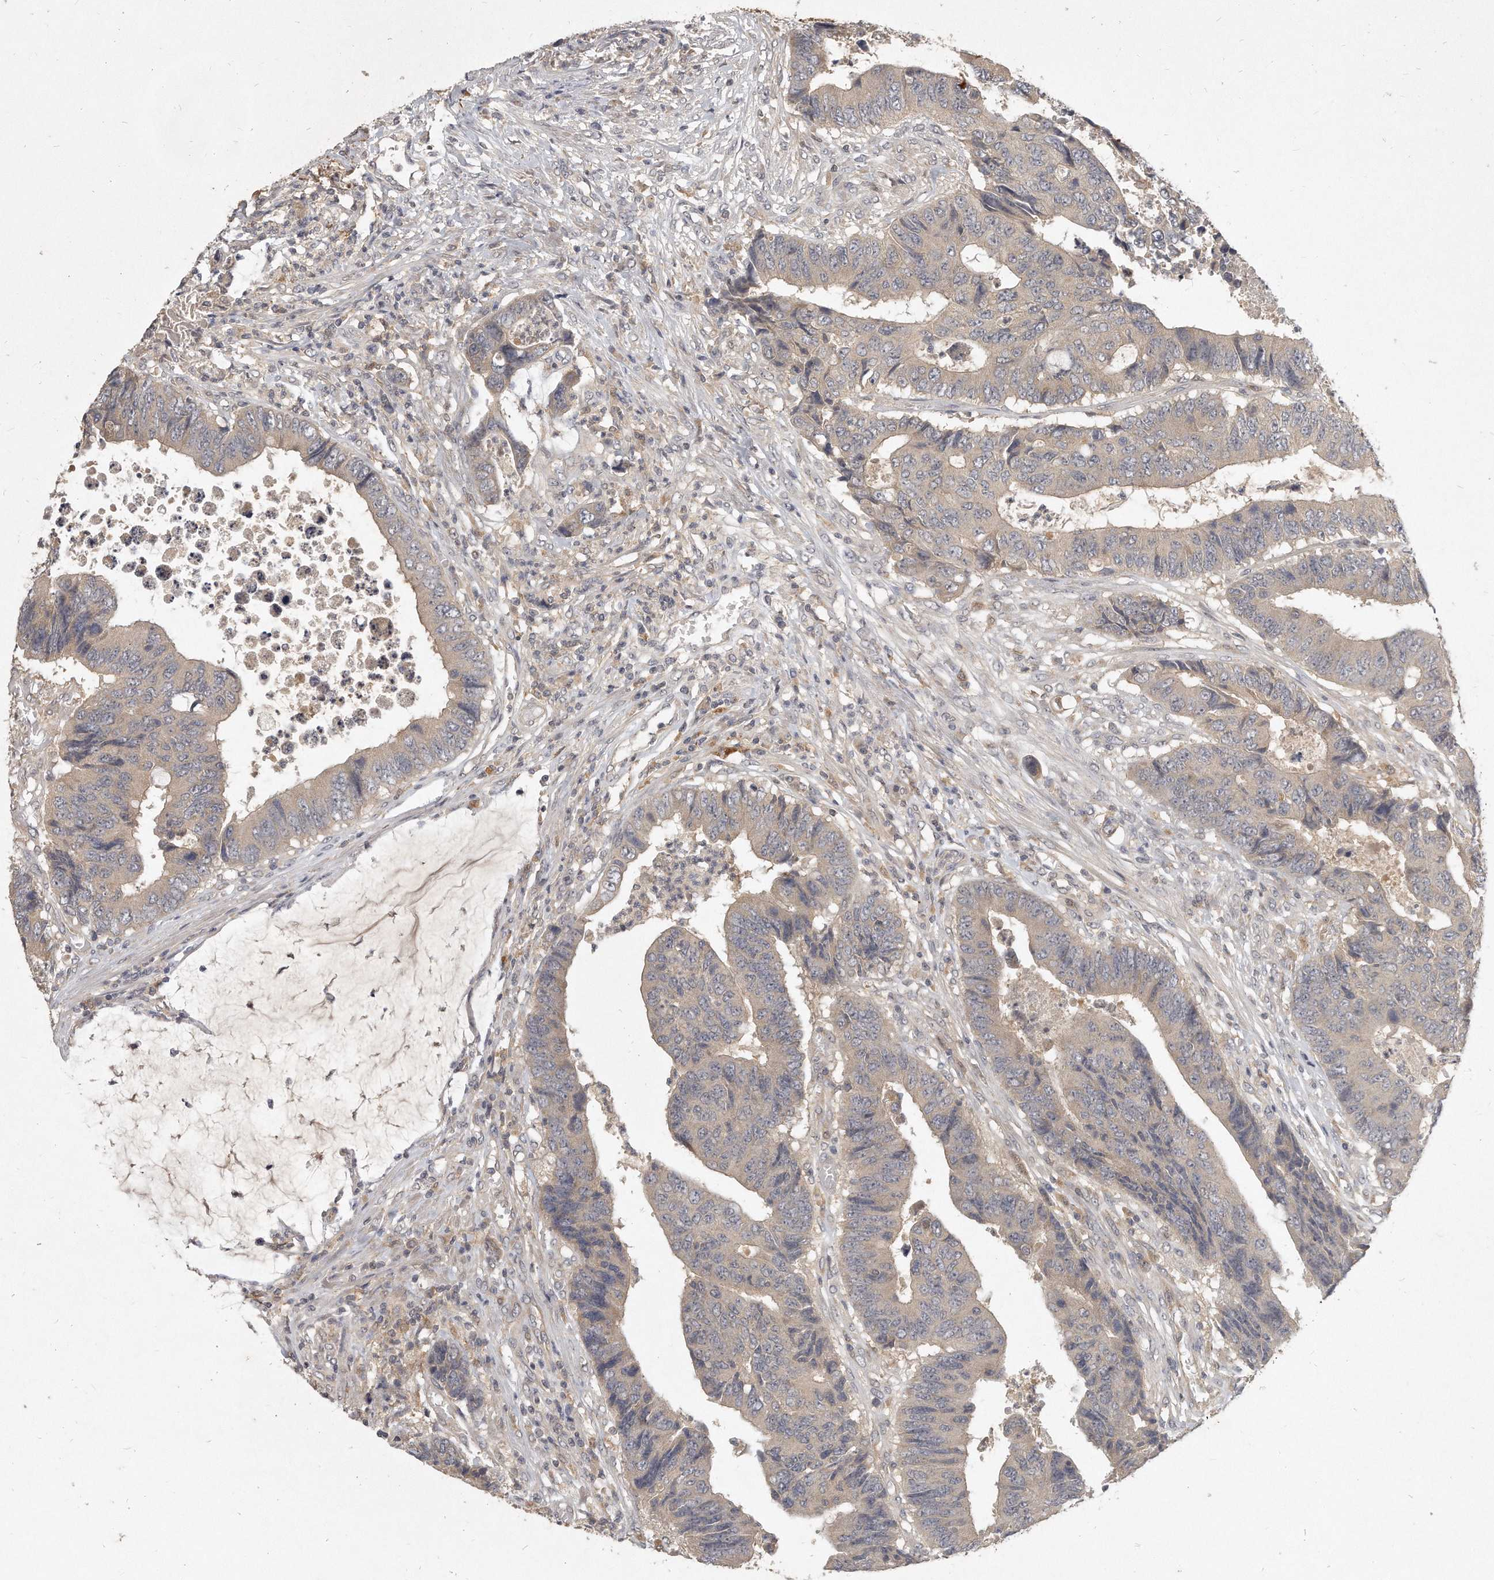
{"staining": {"intensity": "weak", "quantity": ">75%", "location": "cytoplasmic/membranous"}, "tissue": "colorectal cancer", "cell_type": "Tumor cells", "image_type": "cancer", "snomed": [{"axis": "morphology", "description": "Adenocarcinoma, NOS"}, {"axis": "topography", "description": "Rectum"}], "caption": "A high-resolution image shows immunohistochemistry (IHC) staining of colorectal cancer, which reveals weak cytoplasmic/membranous expression in about >75% of tumor cells. (Brightfield microscopy of DAB IHC at high magnification).", "gene": "LGALS8", "patient": {"sex": "male", "age": 84}}